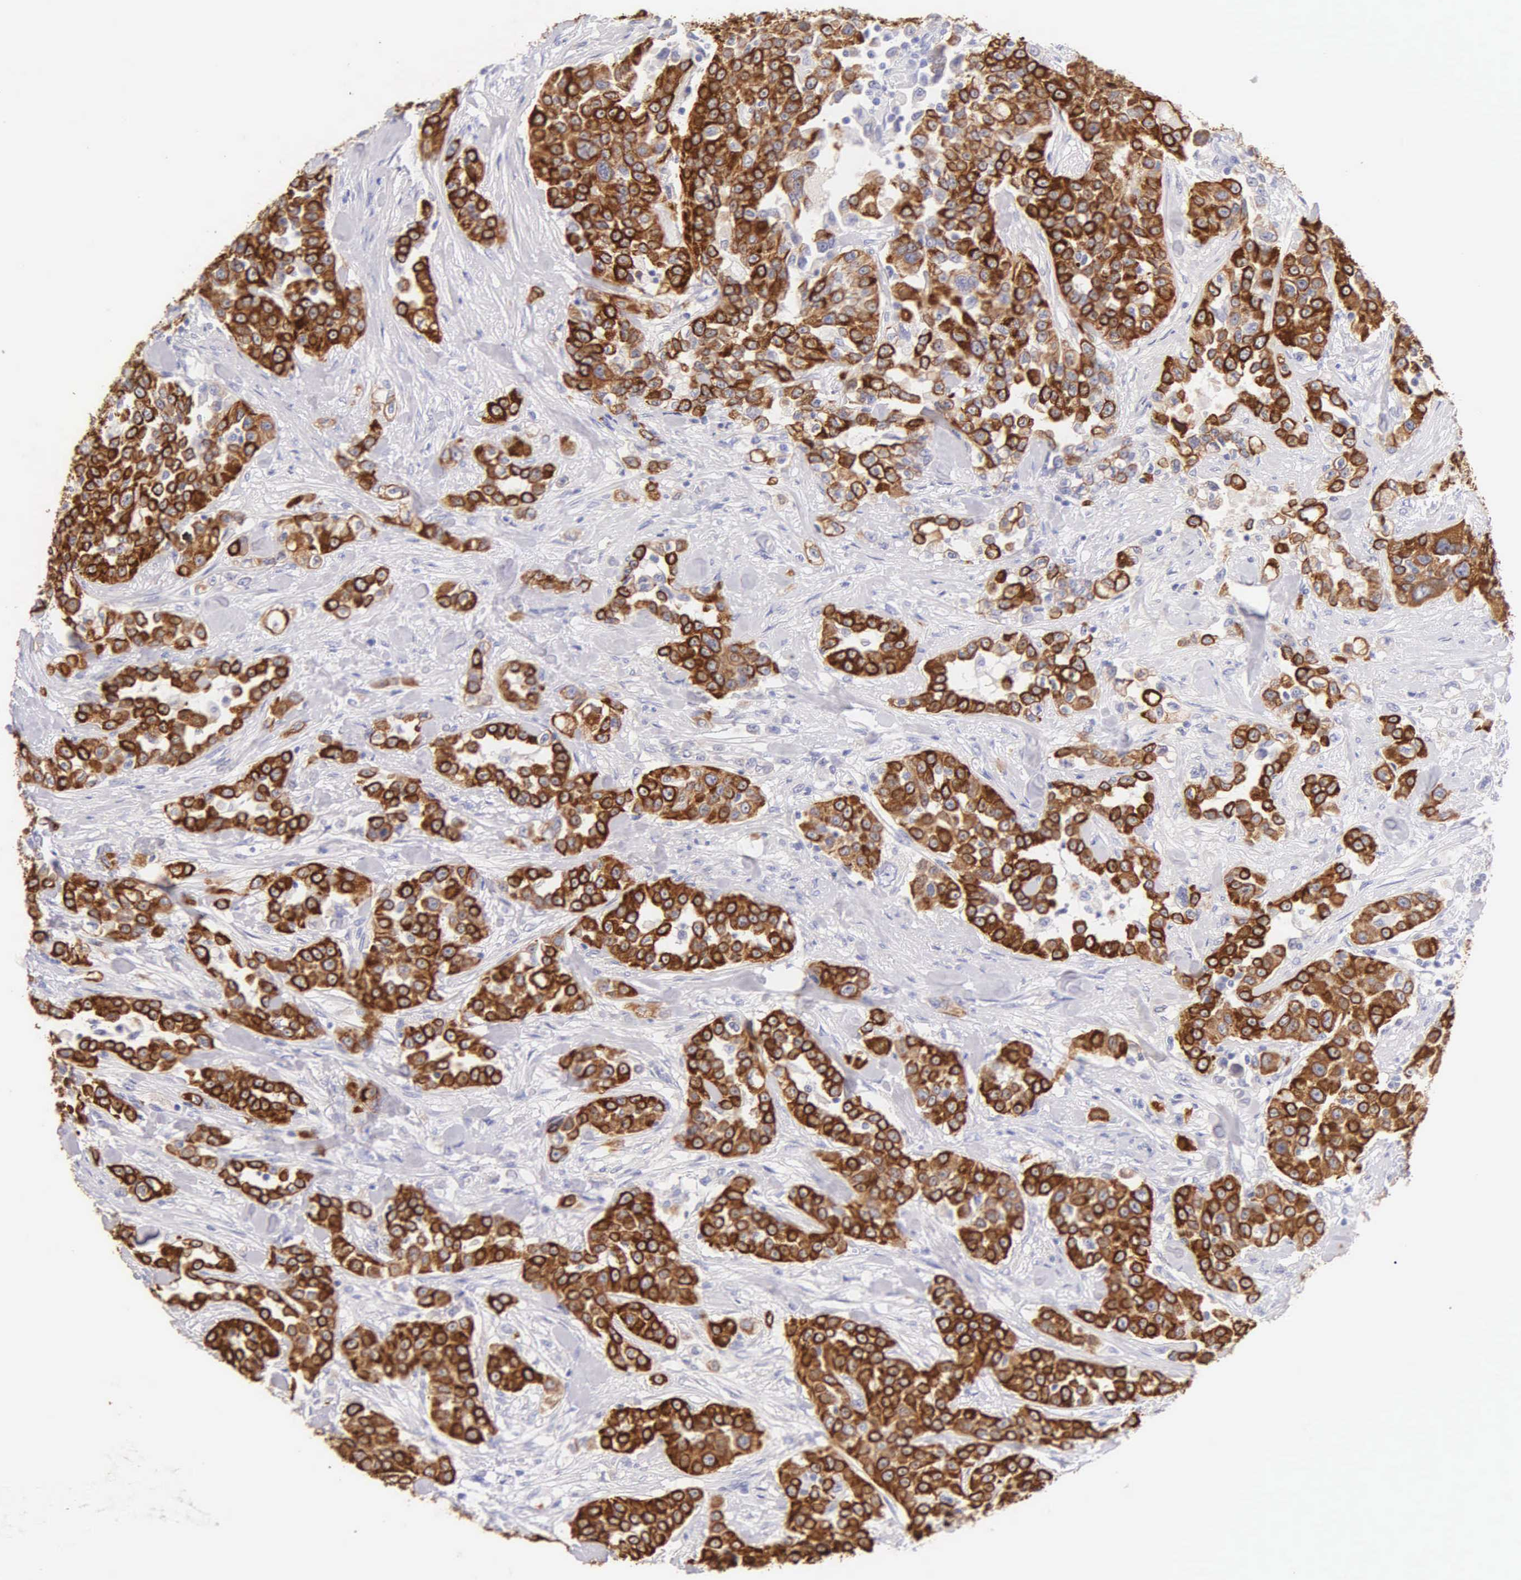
{"staining": {"intensity": "strong", "quantity": ">75%", "location": "cytoplasmic/membranous"}, "tissue": "urothelial cancer", "cell_type": "Tumor cells", "image_type": "cancer", "snomed": [{"axis": "morphology", "description": "Urothelial carcinoma, High grade"}, {"axis": "topography", "description": "Urinary bladder"}], "caption": "Urothelial carcinoma (high-grade) stained with a brown dye displays strong cytoplasmic/membranous positive expression in approximately >75% of tumor cells.", "gene": "KRT17", "patient": {"sex": "female", "age": 80}}